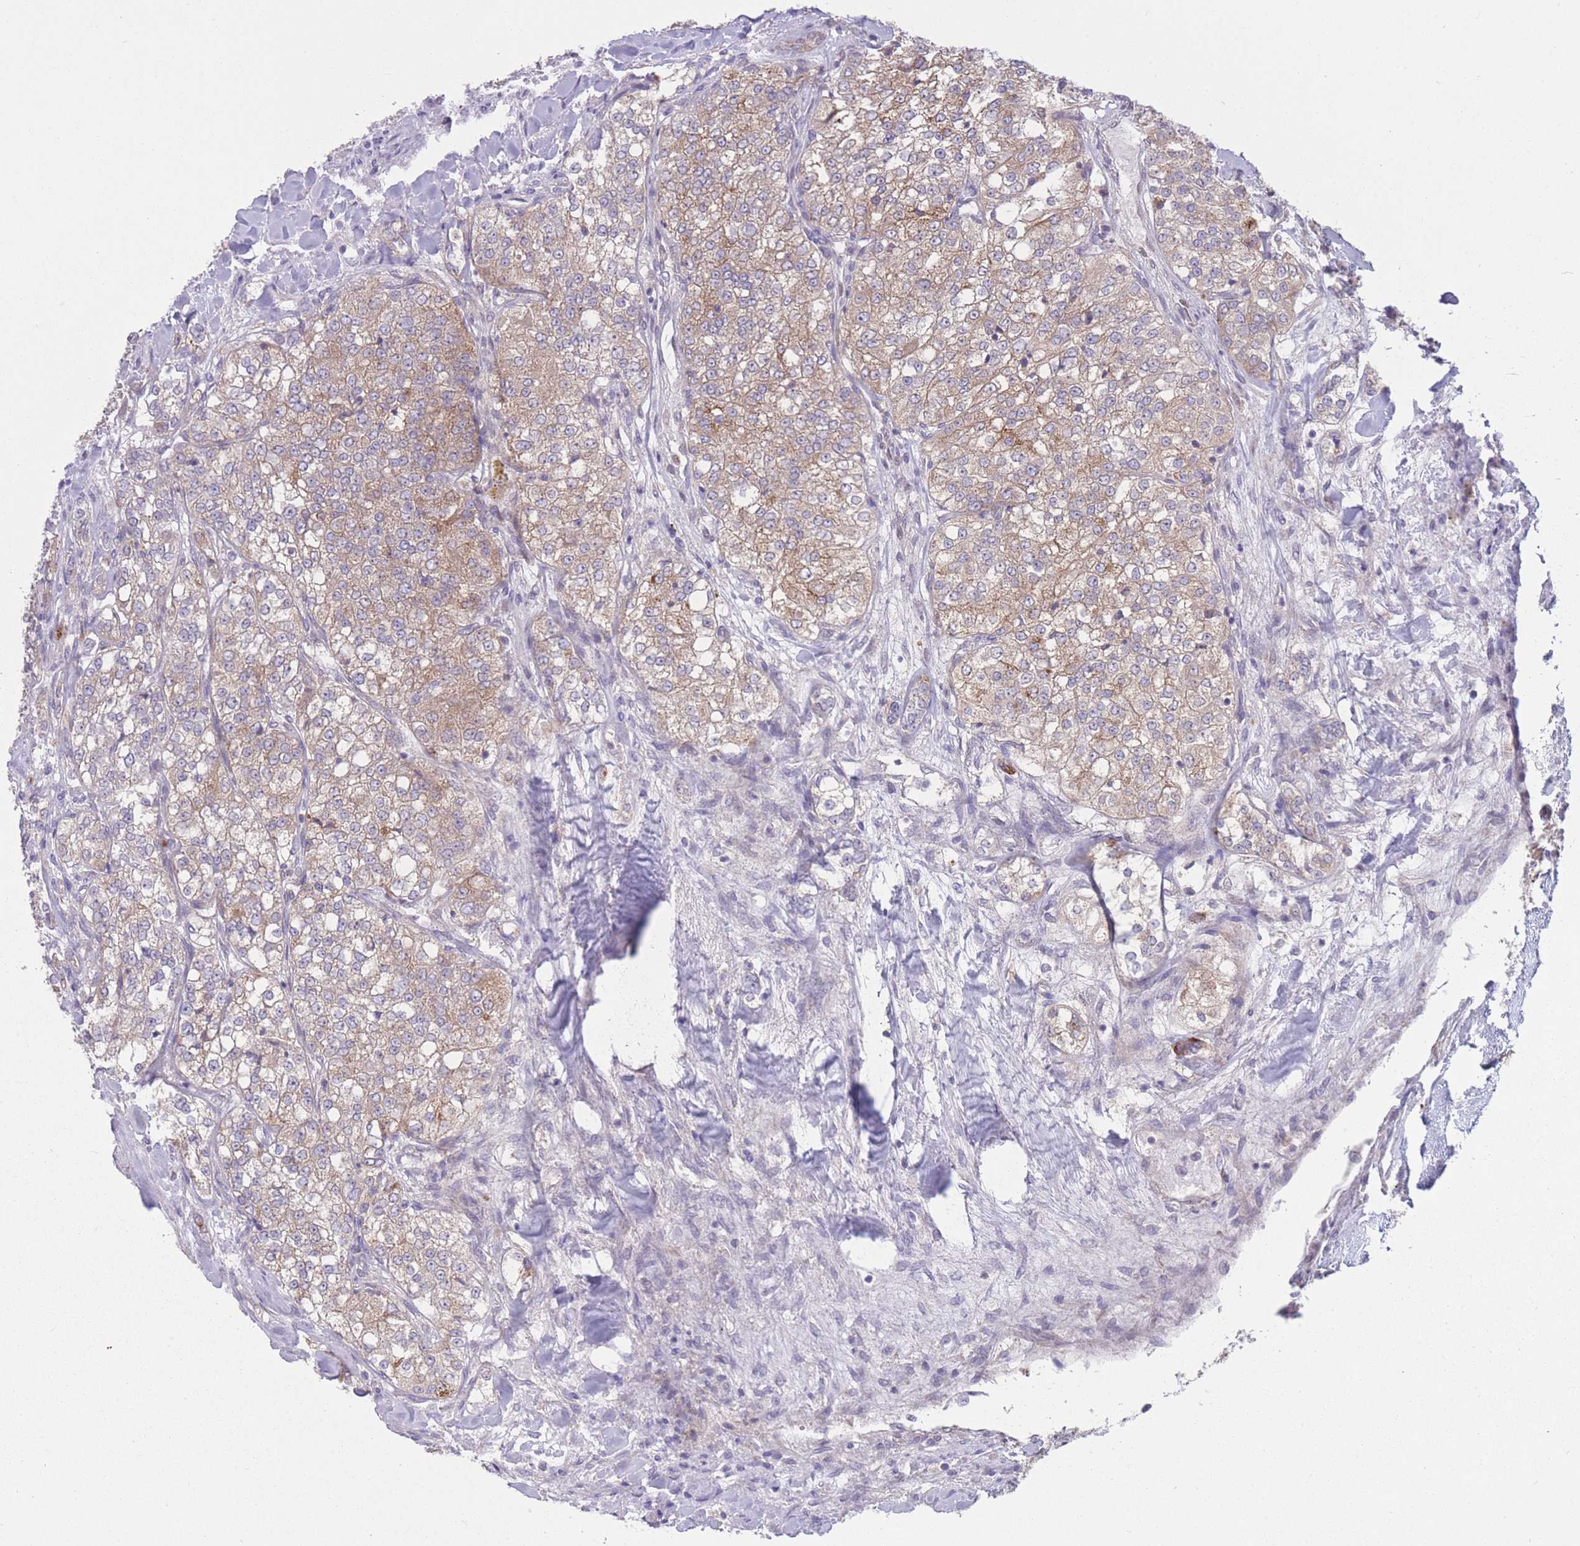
{"staining": {"intensity": "weak", "quantity": ">75%", "location": "cytoplasmic/membranous"}, "tissue": "renal cancer", "cell_type": "Tumor cells", "image_type": "cancer", "snomed": [{"axis": "morphology", "description": "Adenocarcinoma, NOS"}, {"axis": "topography", "description": "Kidney"}], "caption": "Renal adenocarcinoma stained with DAB immunohistochemistry (IHC) displays low levels of weak cytoplasmic/membranous staining in about >75% of tumor cells. (IHC, brightfield microscopy, high magnification).", "gene": "CCT6B", "patient": {"sex": "female", "age": 63}}